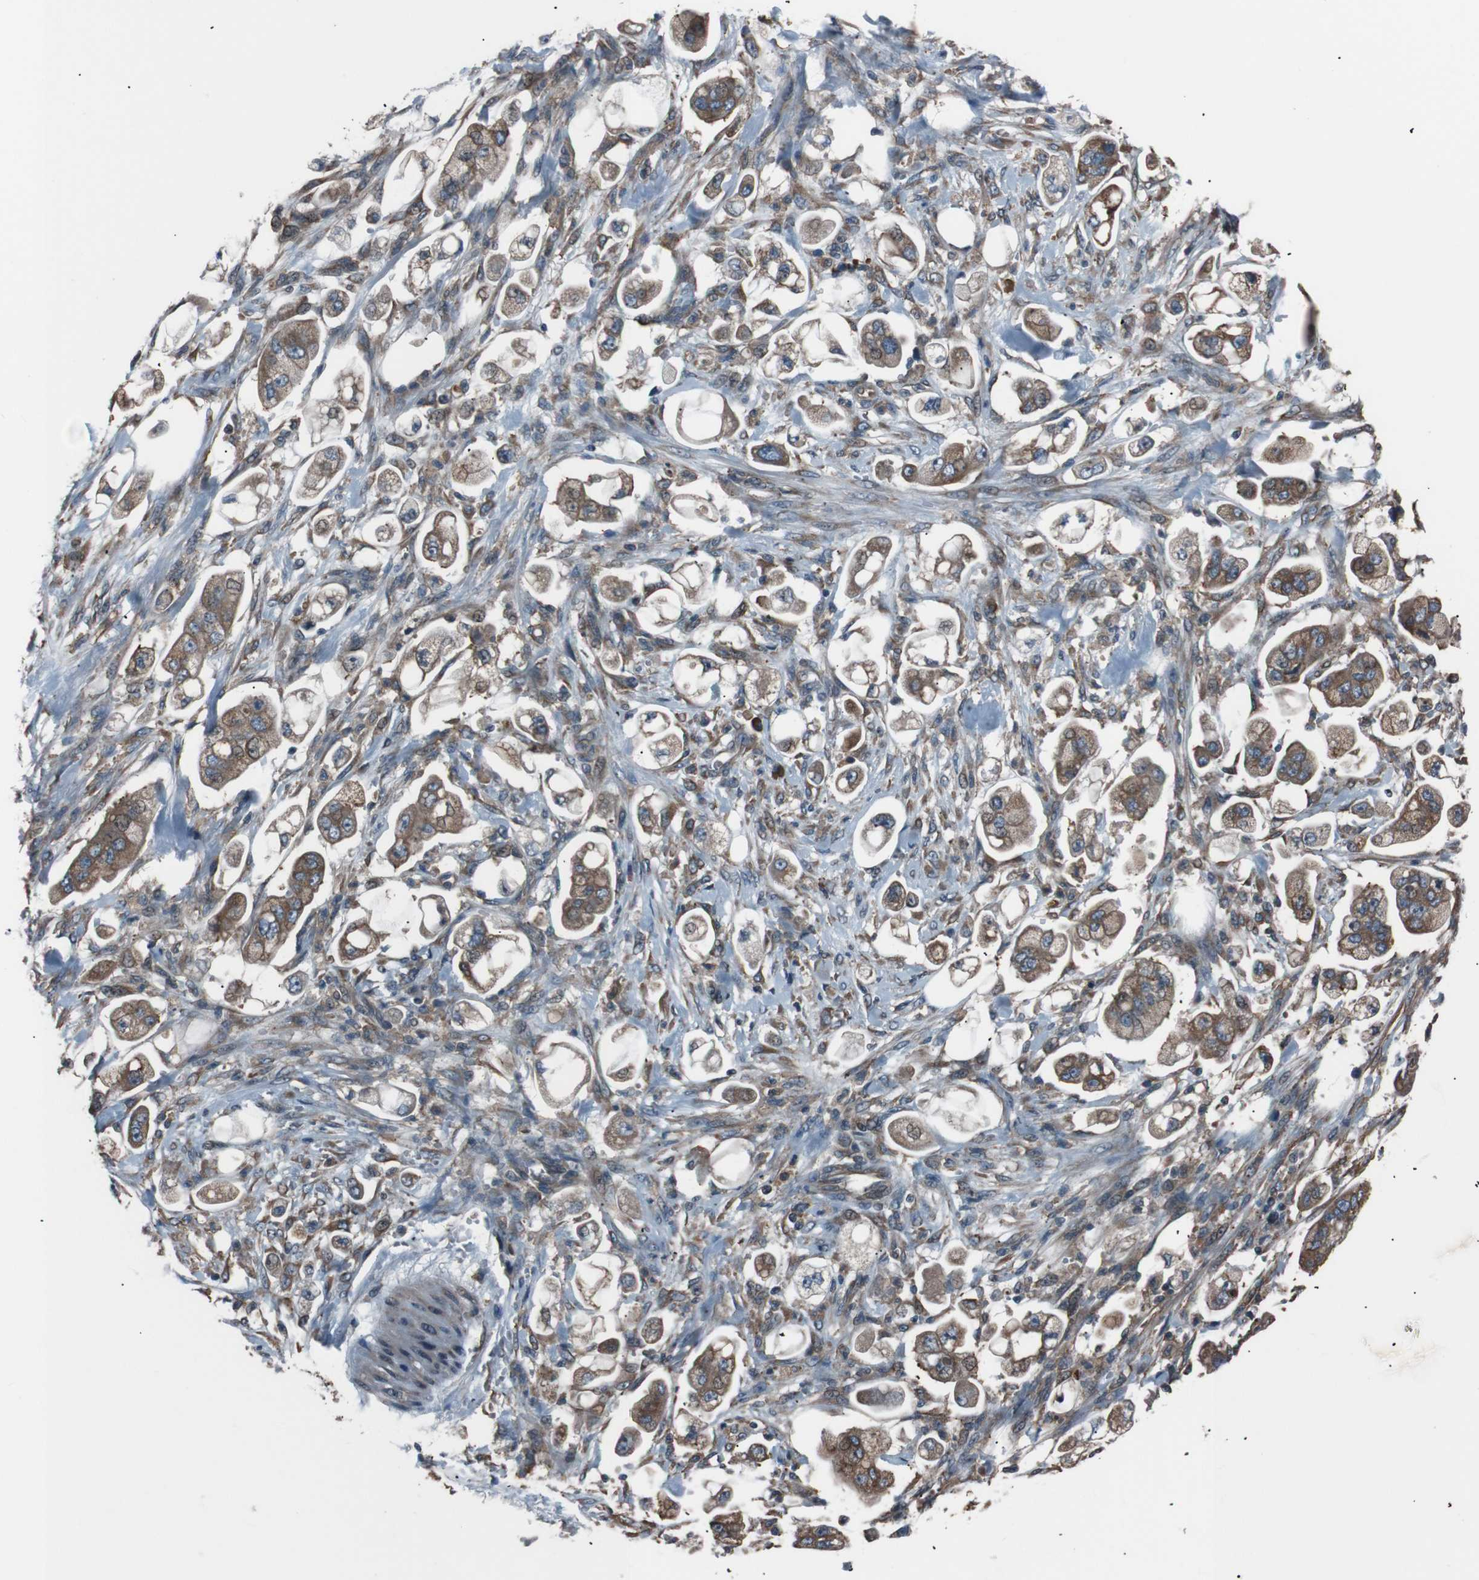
{"staining": {"intensity": "moderate", "quantity": ">75%", "location": "cytoplasmic/membranous"}, "tissue": "stomach cancer", "cell_type": "Tumor cells", "image_type": "cancer", "snomed": [{"axis": "morphology", "description": "Adenocarcinoma, NOS"}, {"axis": "topography", "description": "Stomach"}], "caption": "Stomach adenocarcinoma stained for a protein shows moderate cytoplasmic/membranous positivity in tumor cells. Immunohistochemistry (ihc) stains the protein in brown and the nuclei are stained blue.", "gene": "SIGMAR1", "patient": {"sex": "male", "age": 62}}